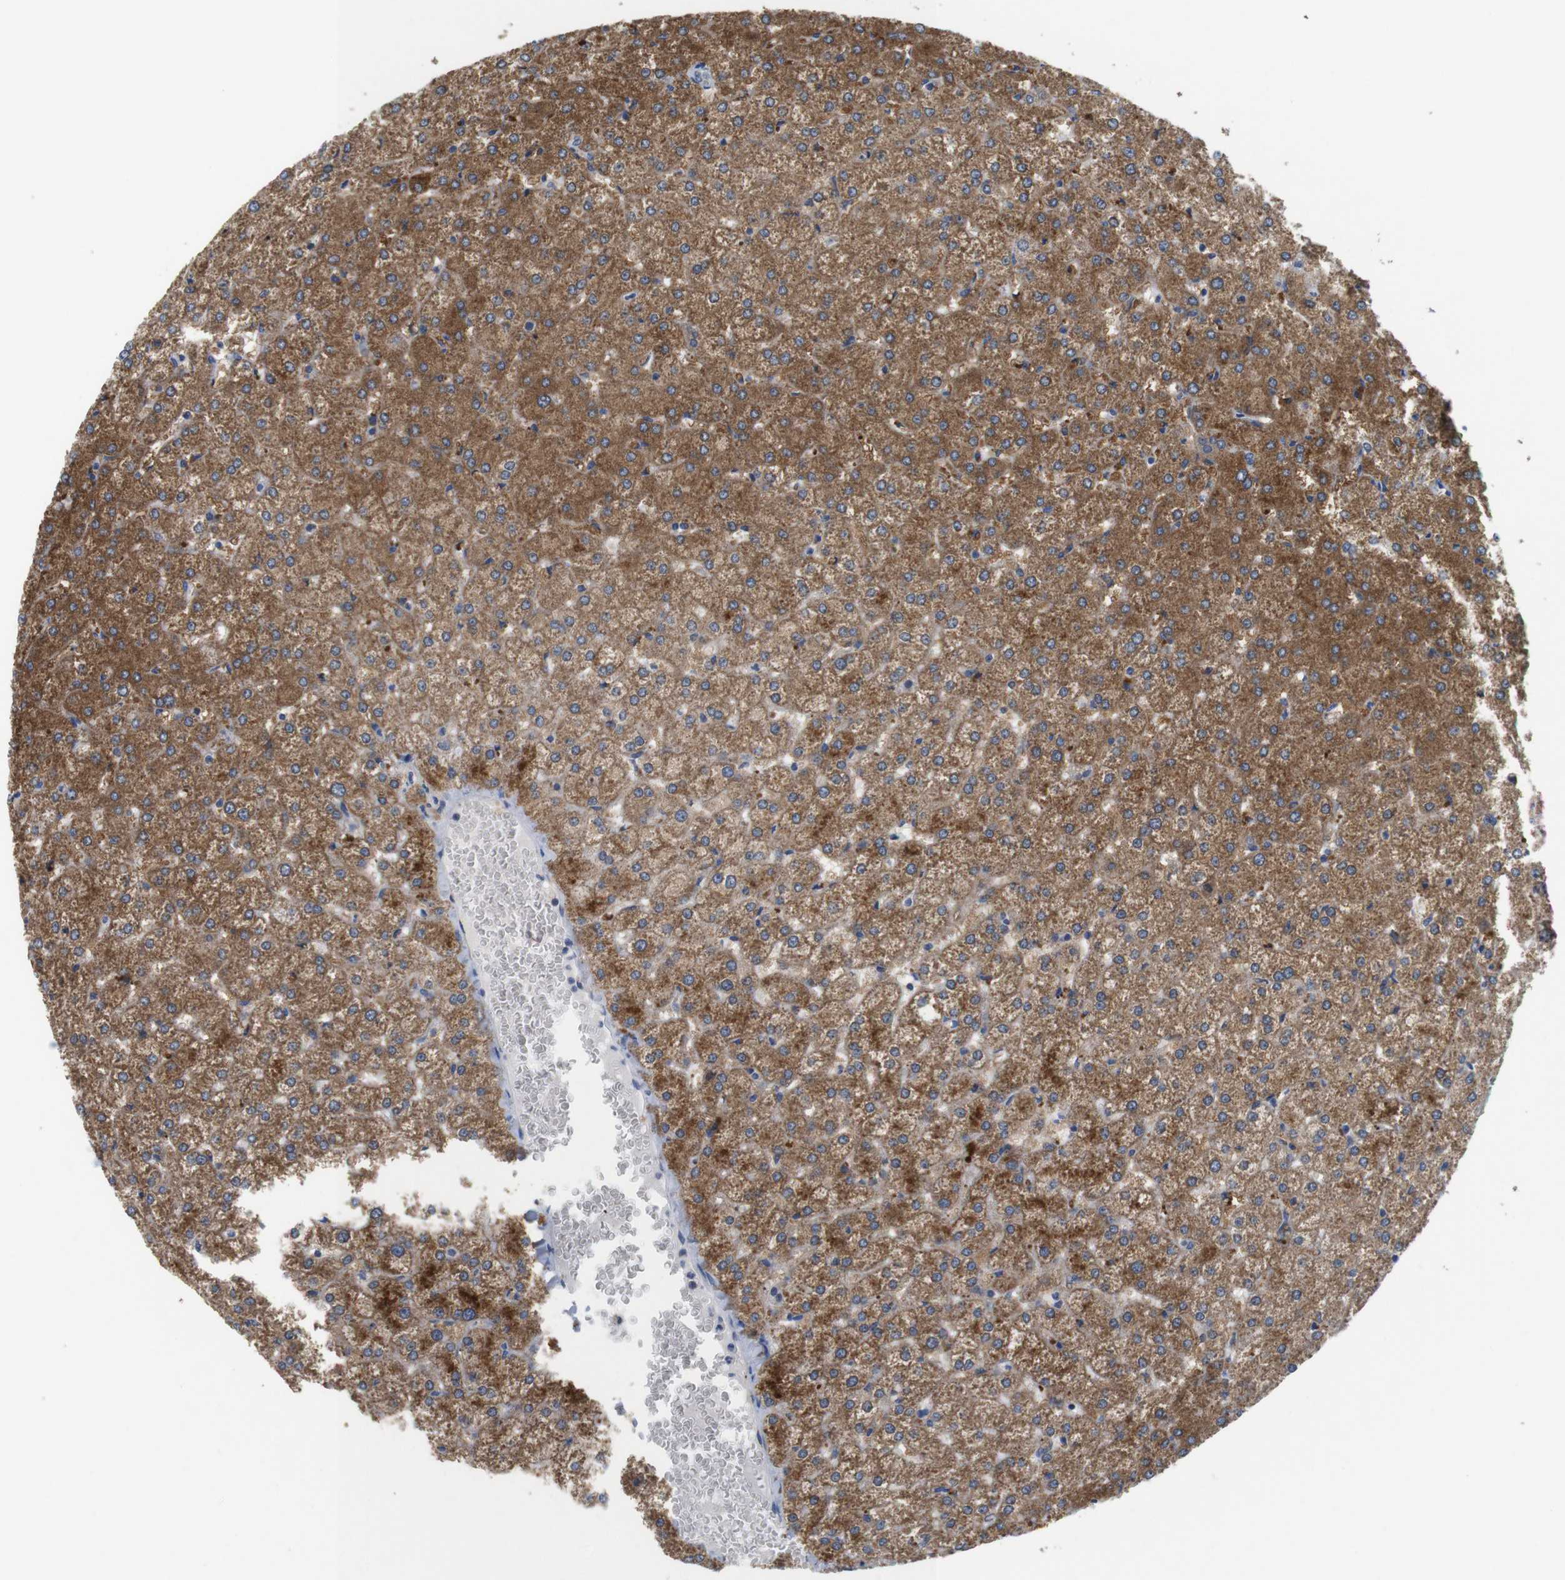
{"staining": {"intensity": "weak", "quantity": "<25%", "location": "cytoplasmic/membranous"}, "tissue": "liver", "cell_type": "Cholangiocytes", "image_type": "normal", "snomed": [{"axis": "morphology", "description": "Normal tissue, NOS"}, {"axis": "topography", "description": "Liver"}], "caption": "High magnification brightfield microscopy of normal liver stained with DAB (brown) and counterstained with hematoxylin (blue): cholangiocytes show no significant staining. (DAB immunohistochemistry visualized using brightfield microscopy, high magnification).", "gene": "F2RL1", "patient": {"sex": "female", "age": 32}}